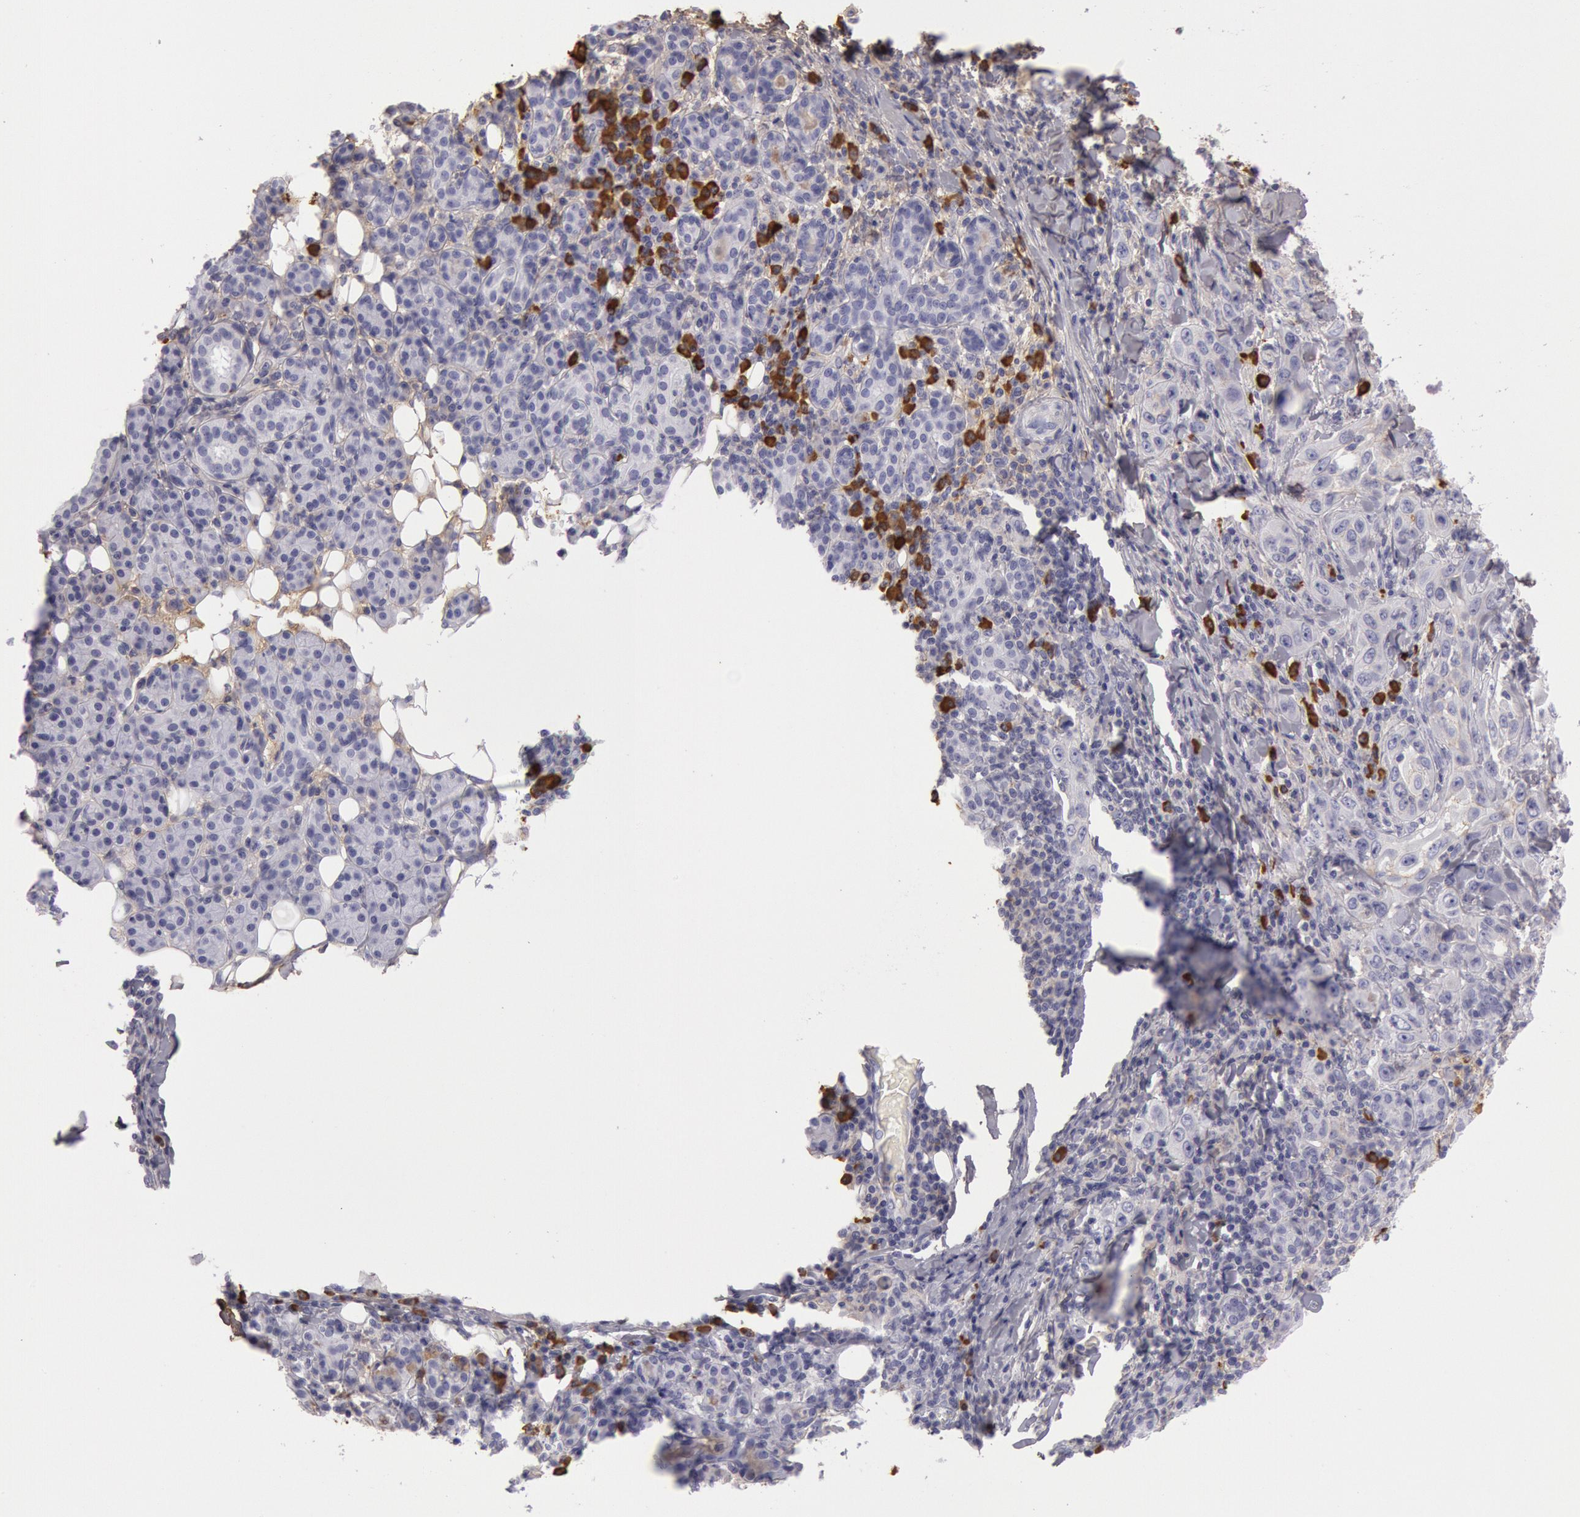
{"staining": {"intensity": "weak", "quantity": "<25%", "location": "cytoplasmic/membranous"}, "tissue": "skin cancer", "cell_type": "Tumor cells", "image_type": "cancer", "snomed": [{"axis": "morphology", "description": "Squamous cell carcinoma, NOS"}, {"axis": "topography", "description": "Skin"}], "caption": "The IHC image has no significant expression in tumor cells of skin squamous cell carcinoma tissue.", "gene": "IGHG1", "patient": {"sex": "male", "age": 84}}